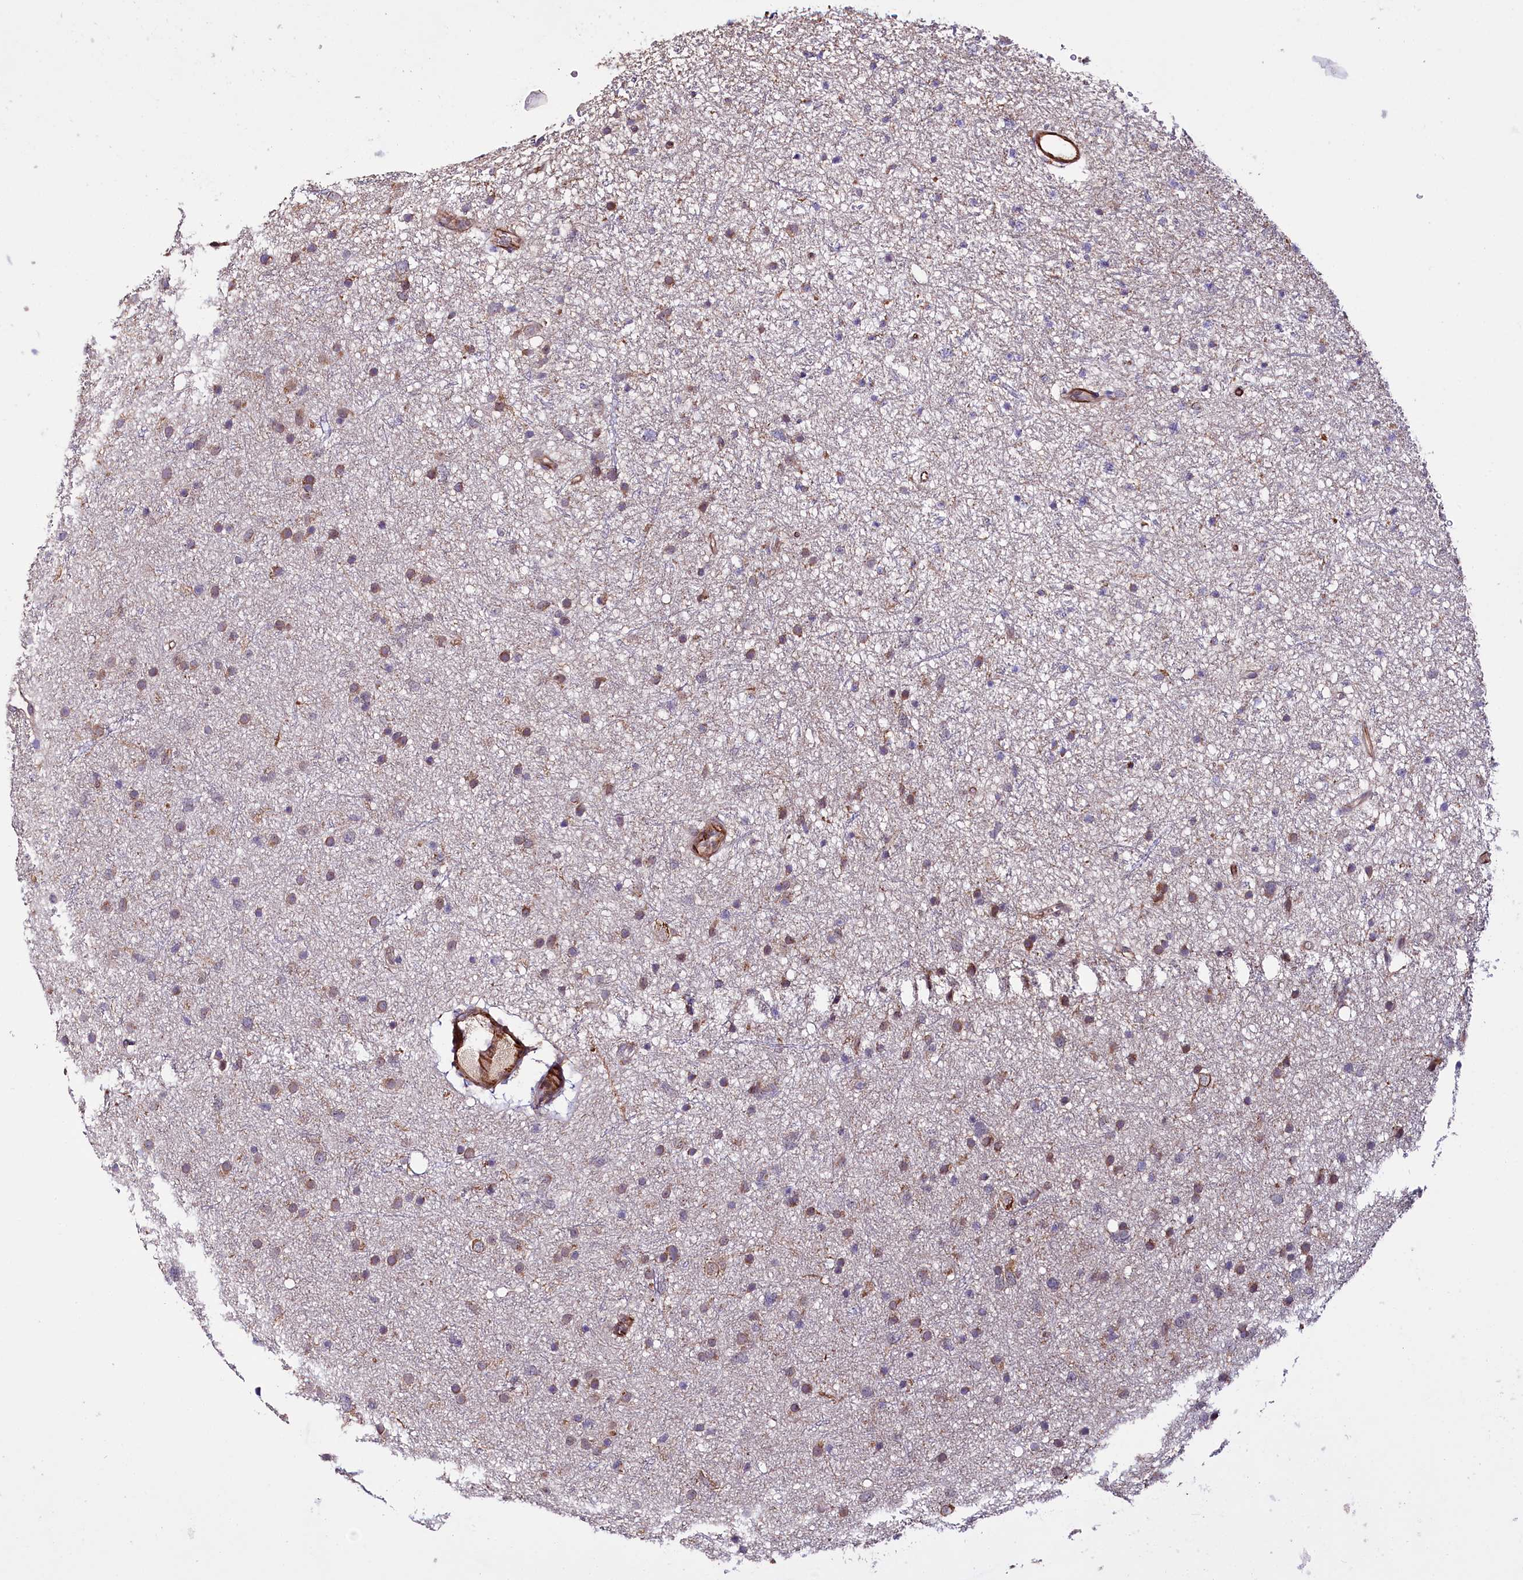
{"staining": {"intensity": "moderate", "quantity": ">75%", "location": "cytoplasmic/membranous"}, "tissue": "glioma", "cell_type": "Tumor cells", "image_type": "cancer", "snomed": [{"axis": "morphology", "description": "Glioma, malignant, Low grade"}, {"axis": "topography", "description": "Cerebral cortex"}], "caption": "Protein staining by immunohistochemistry shows moderate cytoplasmic/membranous positivity in about >75% of tumor cells in malignant glioma (low-grade). Using DAB (brown) and hematoxylin (blue) stains, captured at high magnification using brightfield microscopy.", "gene": "TTC12", "patient": {"sex": "female", "age": 39}}